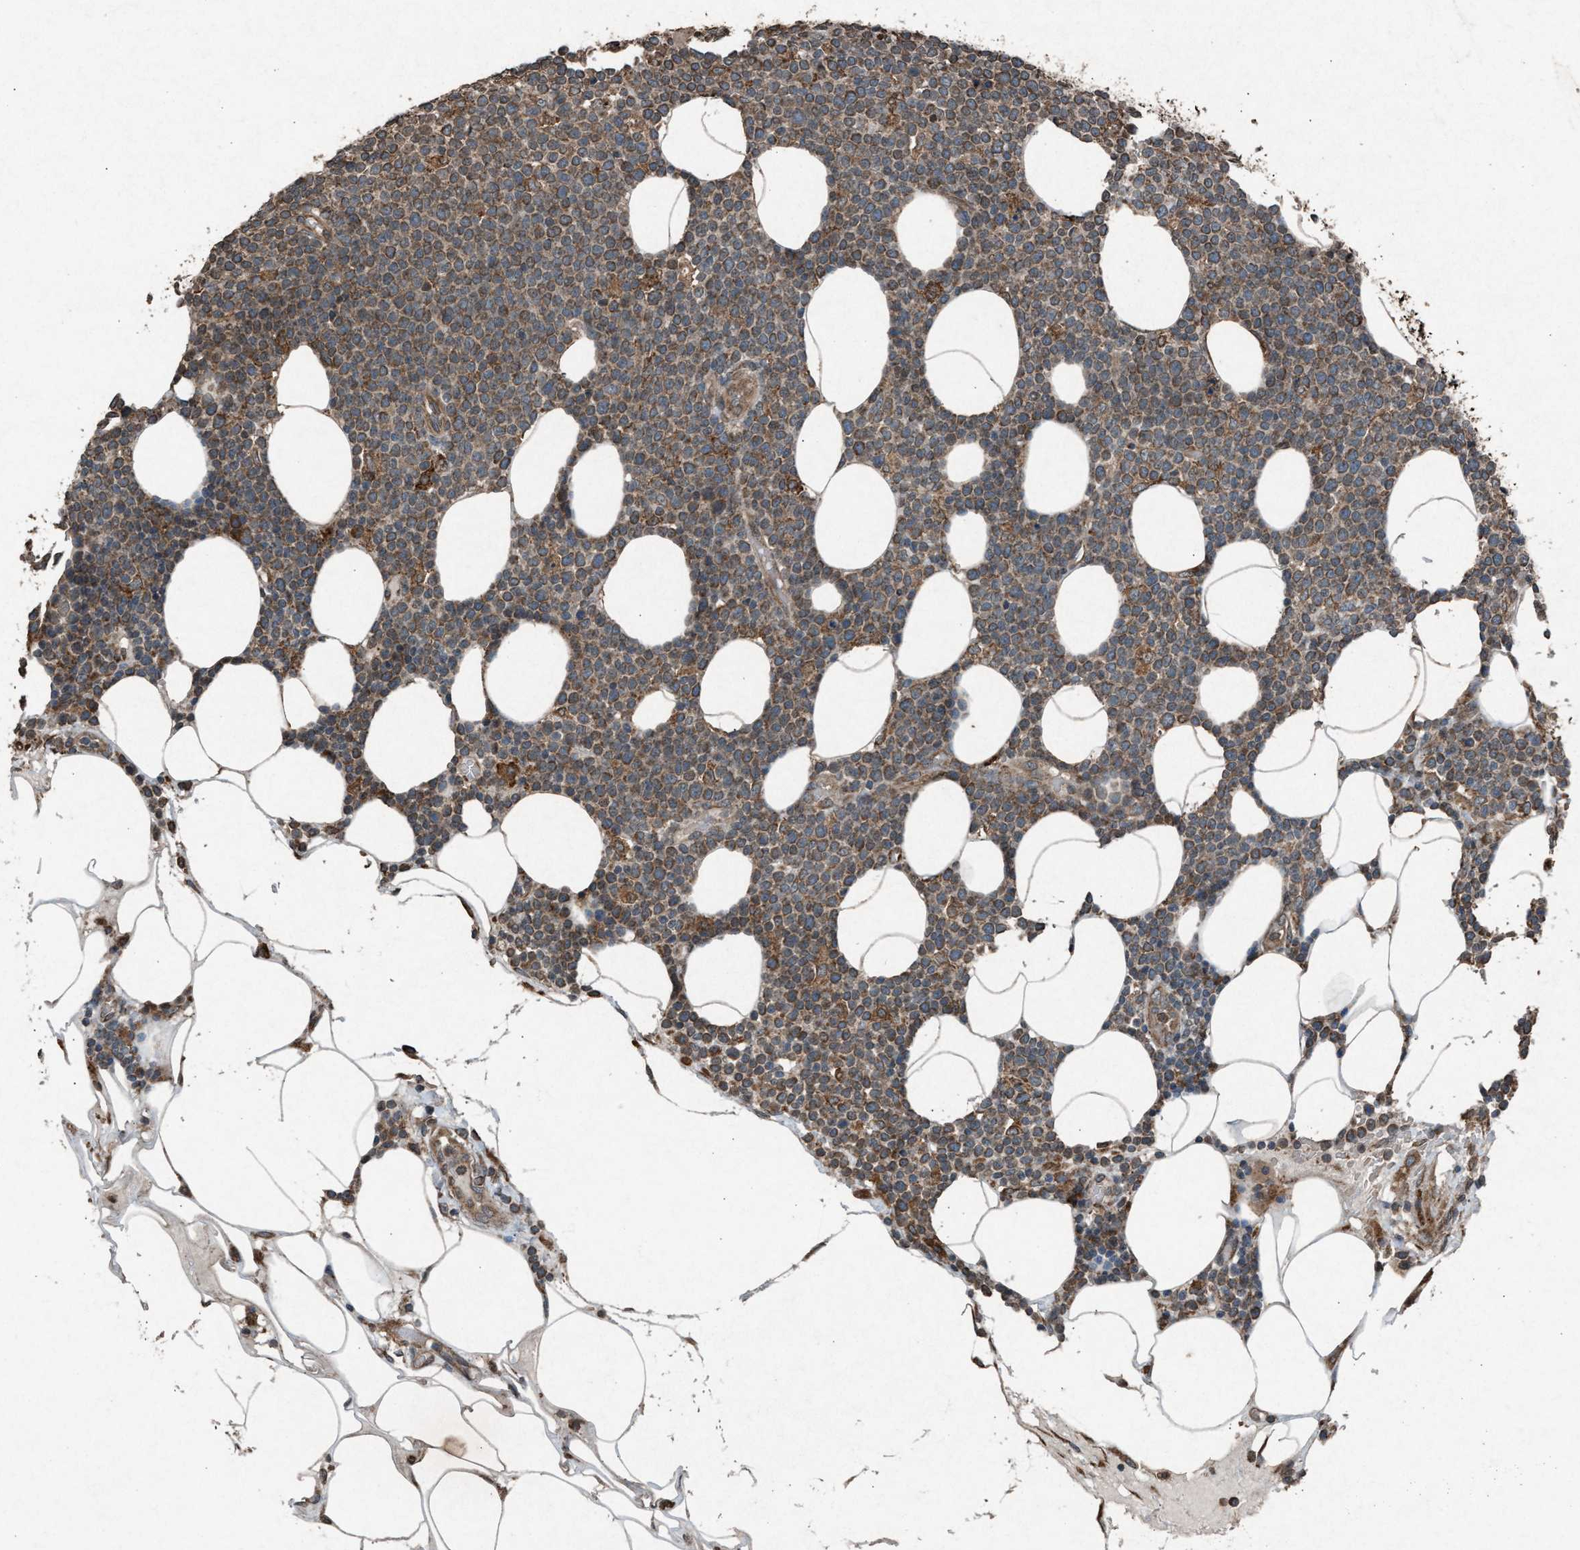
{"staining": {"intensity": "moderate", "quantity": ">75%", "location": "cytoplasmic/membranous"}, "tissue": "lymphoma", "cell_type": "Tumor cells", "image_type": "cancer", "snomed": [{"axis": "morphology", "description": "Malignant lymphoma, non-Hodgkin's type, High grade"}, {"axis": "topography", "description": "Lymph node"}], "caption": "Human malignant lymphoma, non-Hodgkin's type (high-grade) stained with a protein marker shows moderate staining in tumor cells.", "gene": "CALR", "patient": {"sex": "male", "age": 61}}